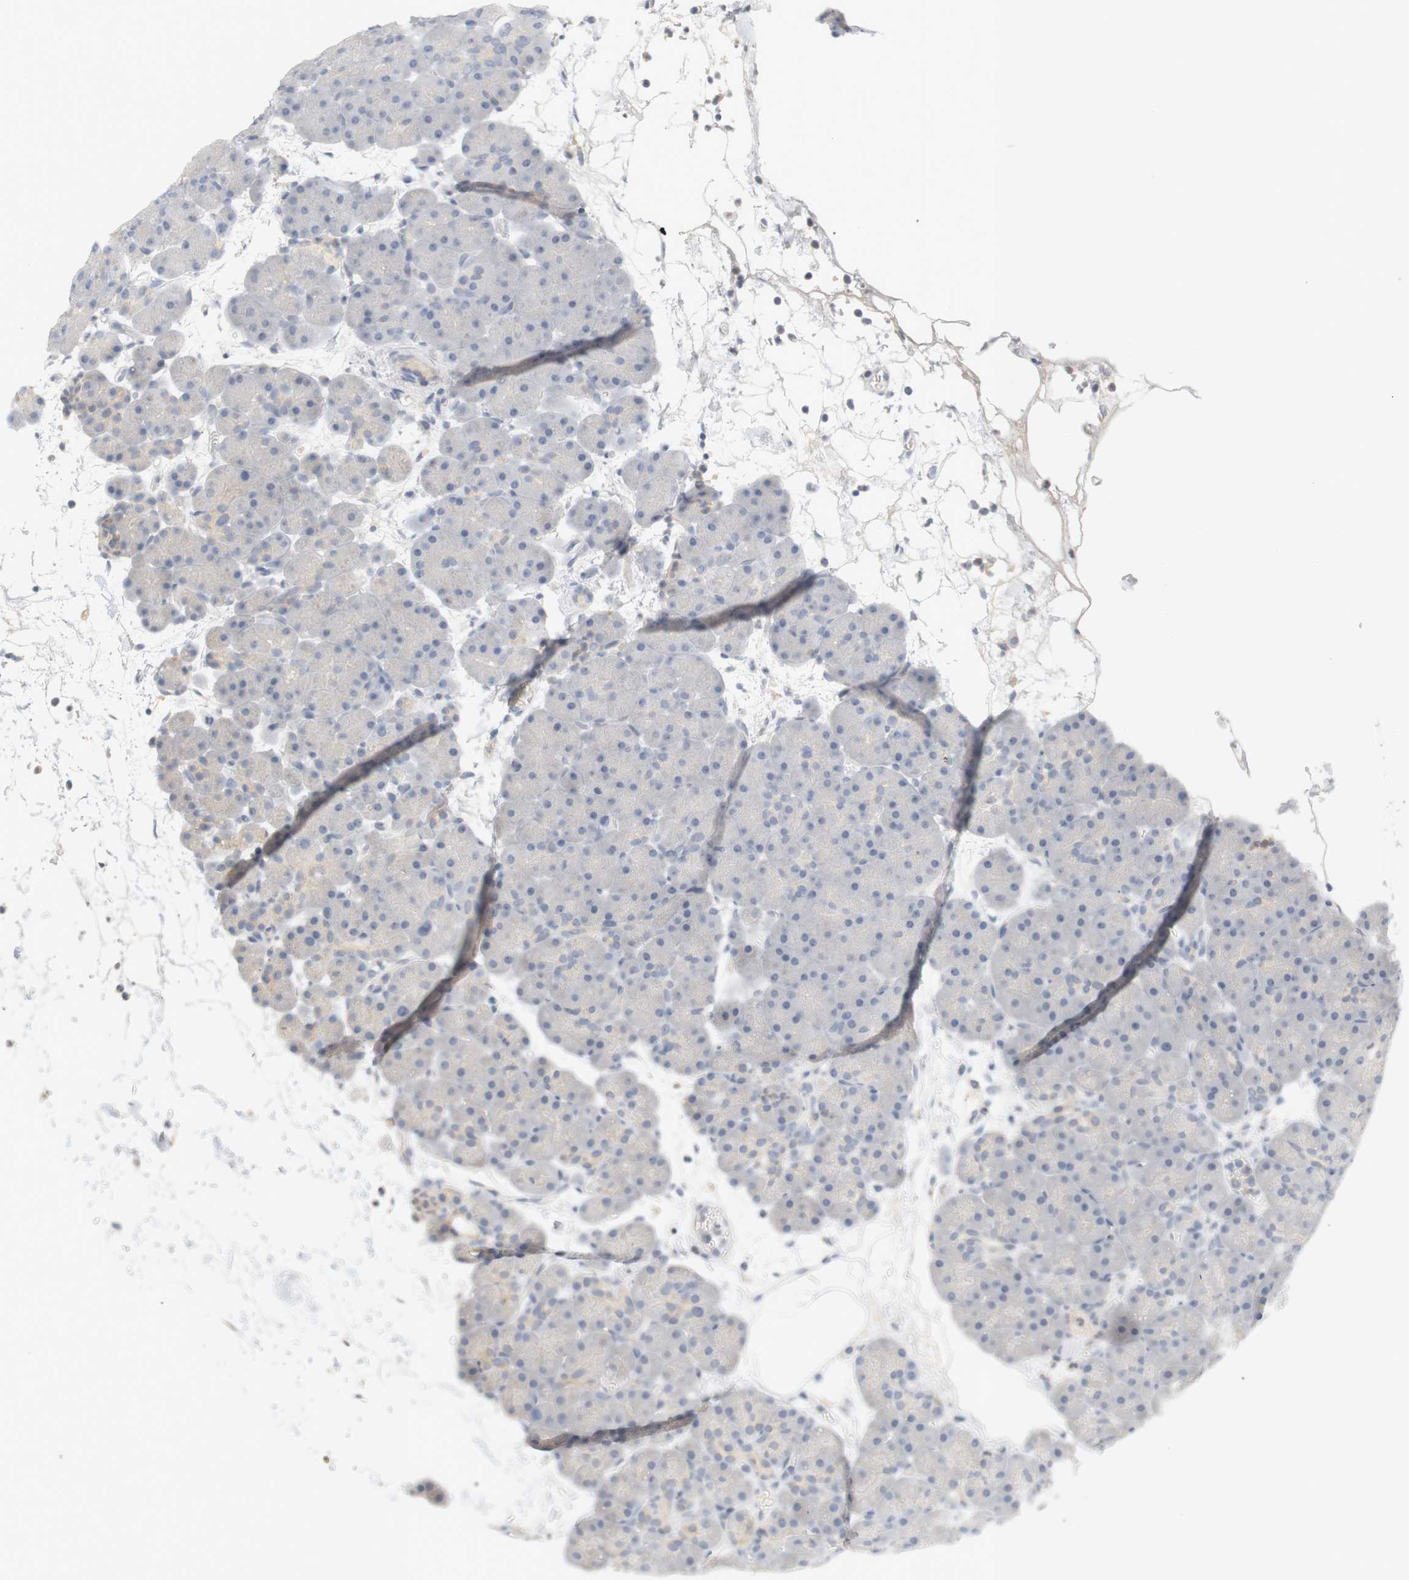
{"staining": {"intensity": "weak", "quantity": "<25%", "location": "cytoplasmic/membranous"}, "tissue": "pancreas", "cell_type": "Exocrine glandular cells", "image_type": "normal", "snomed": [{"axis": "morphology", "description": "Normal tissue, NOS"}, {"axis": "topography", "description": "Pancreas"}], "caption": "A high-resolution micrograph shows IHC staining of normal pancreas, which reveals no significant expression in exocrine glandular cells. Nuclei are stained in blue.", "gene": "RTN3", "patient": {"sex": "male", "age": 66}}